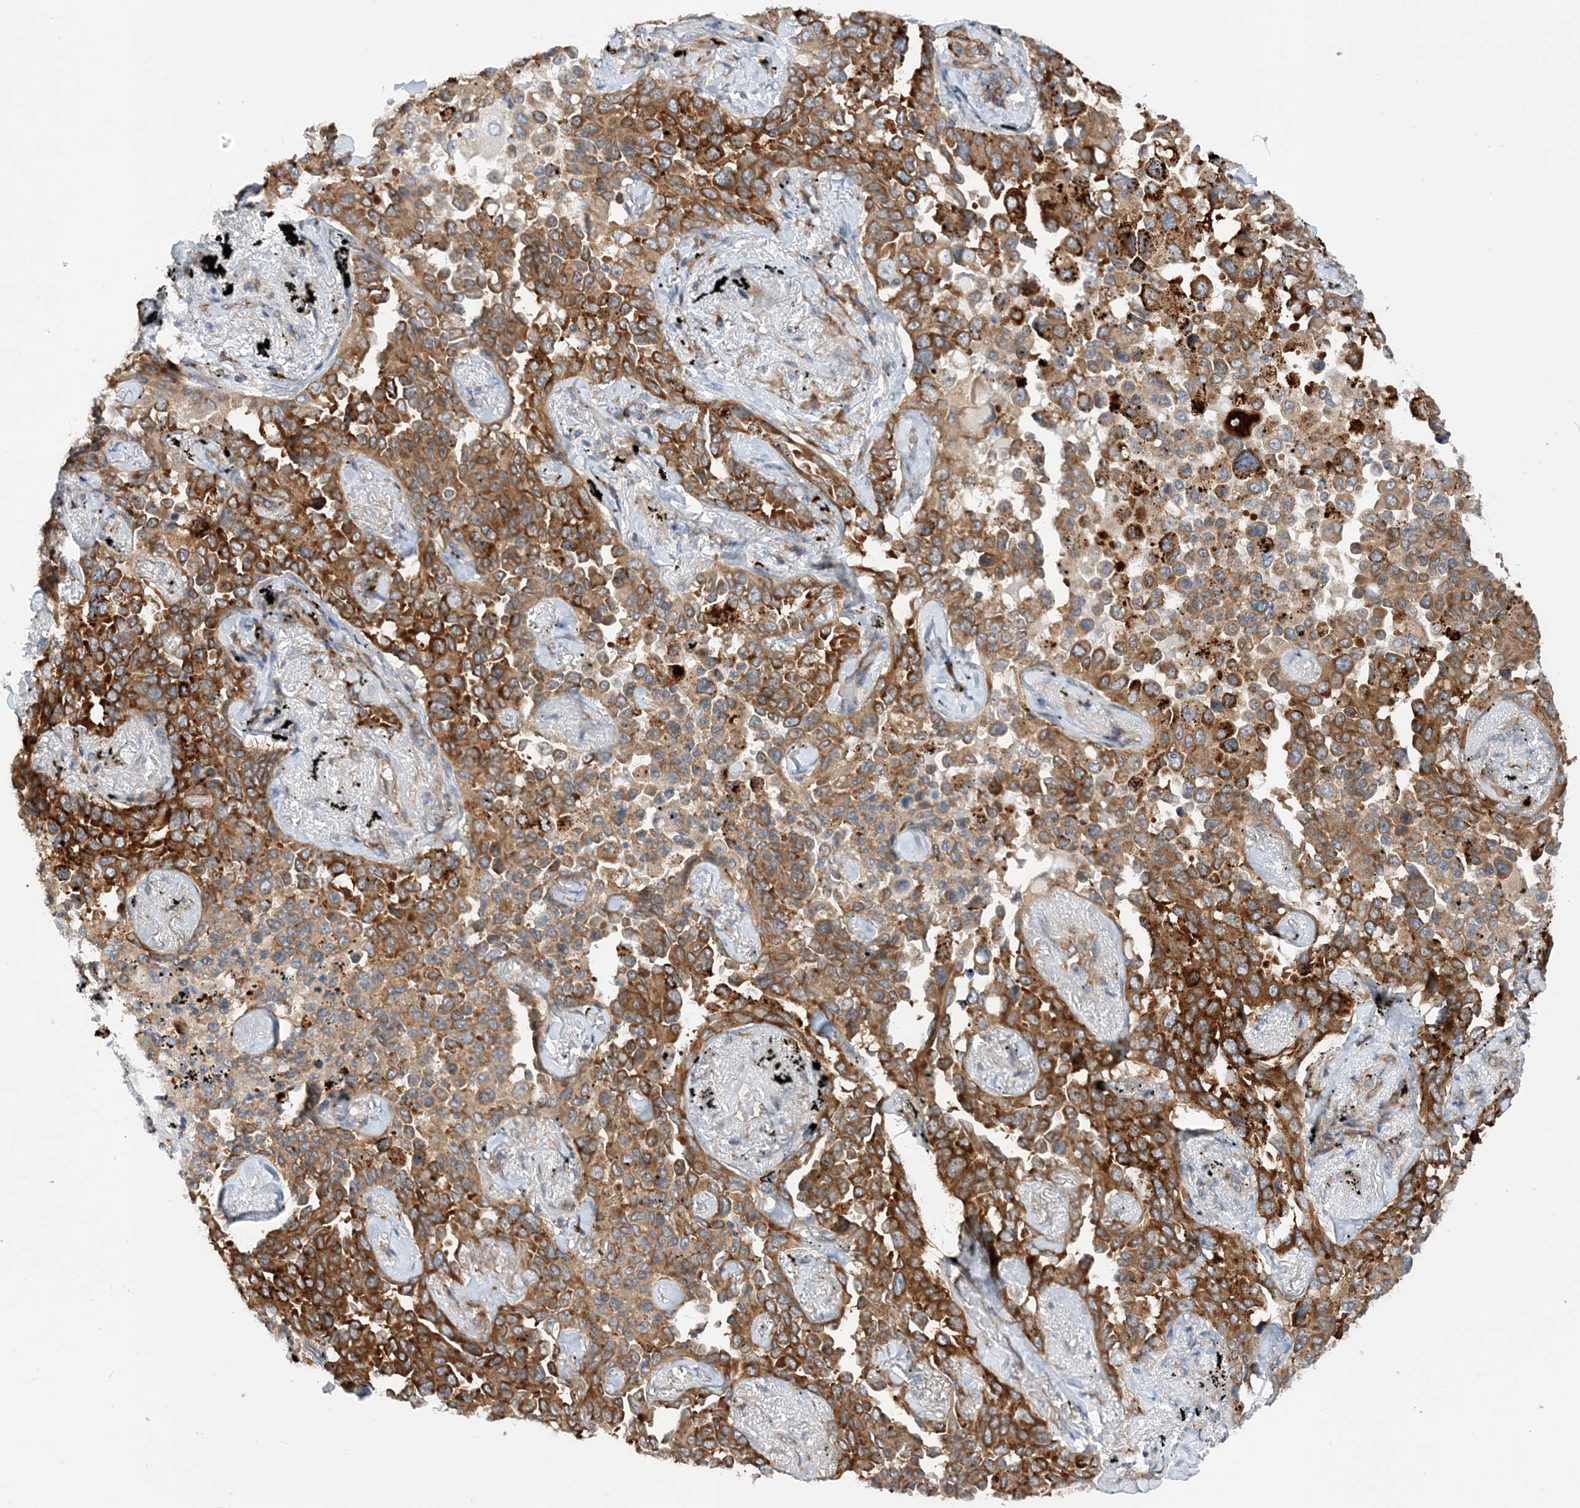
{"staining": {"intensity": "strong", "quantity": ">75%", "location": "cytoplasmic/membranous"}, "tissue": "lung cancer", "cell_type": "Tumor cells", "image_type": "cancer", "snomed": [{"axis": "morphology", "description": "Adenocarcinoma, NOS"}, {"axis": "topography", "description": "Lung"}], "caption": "The immunohistochemical stain labels strong cytoplasmic/membranous staining in tumor cells of lung cancer tissue. (DAB (3,3'-diaminobenzidine) IHC with brightfield microscopy, high magnification).", "gene": "LARP4B", "patient": {"sex": "female", "age": 67}}